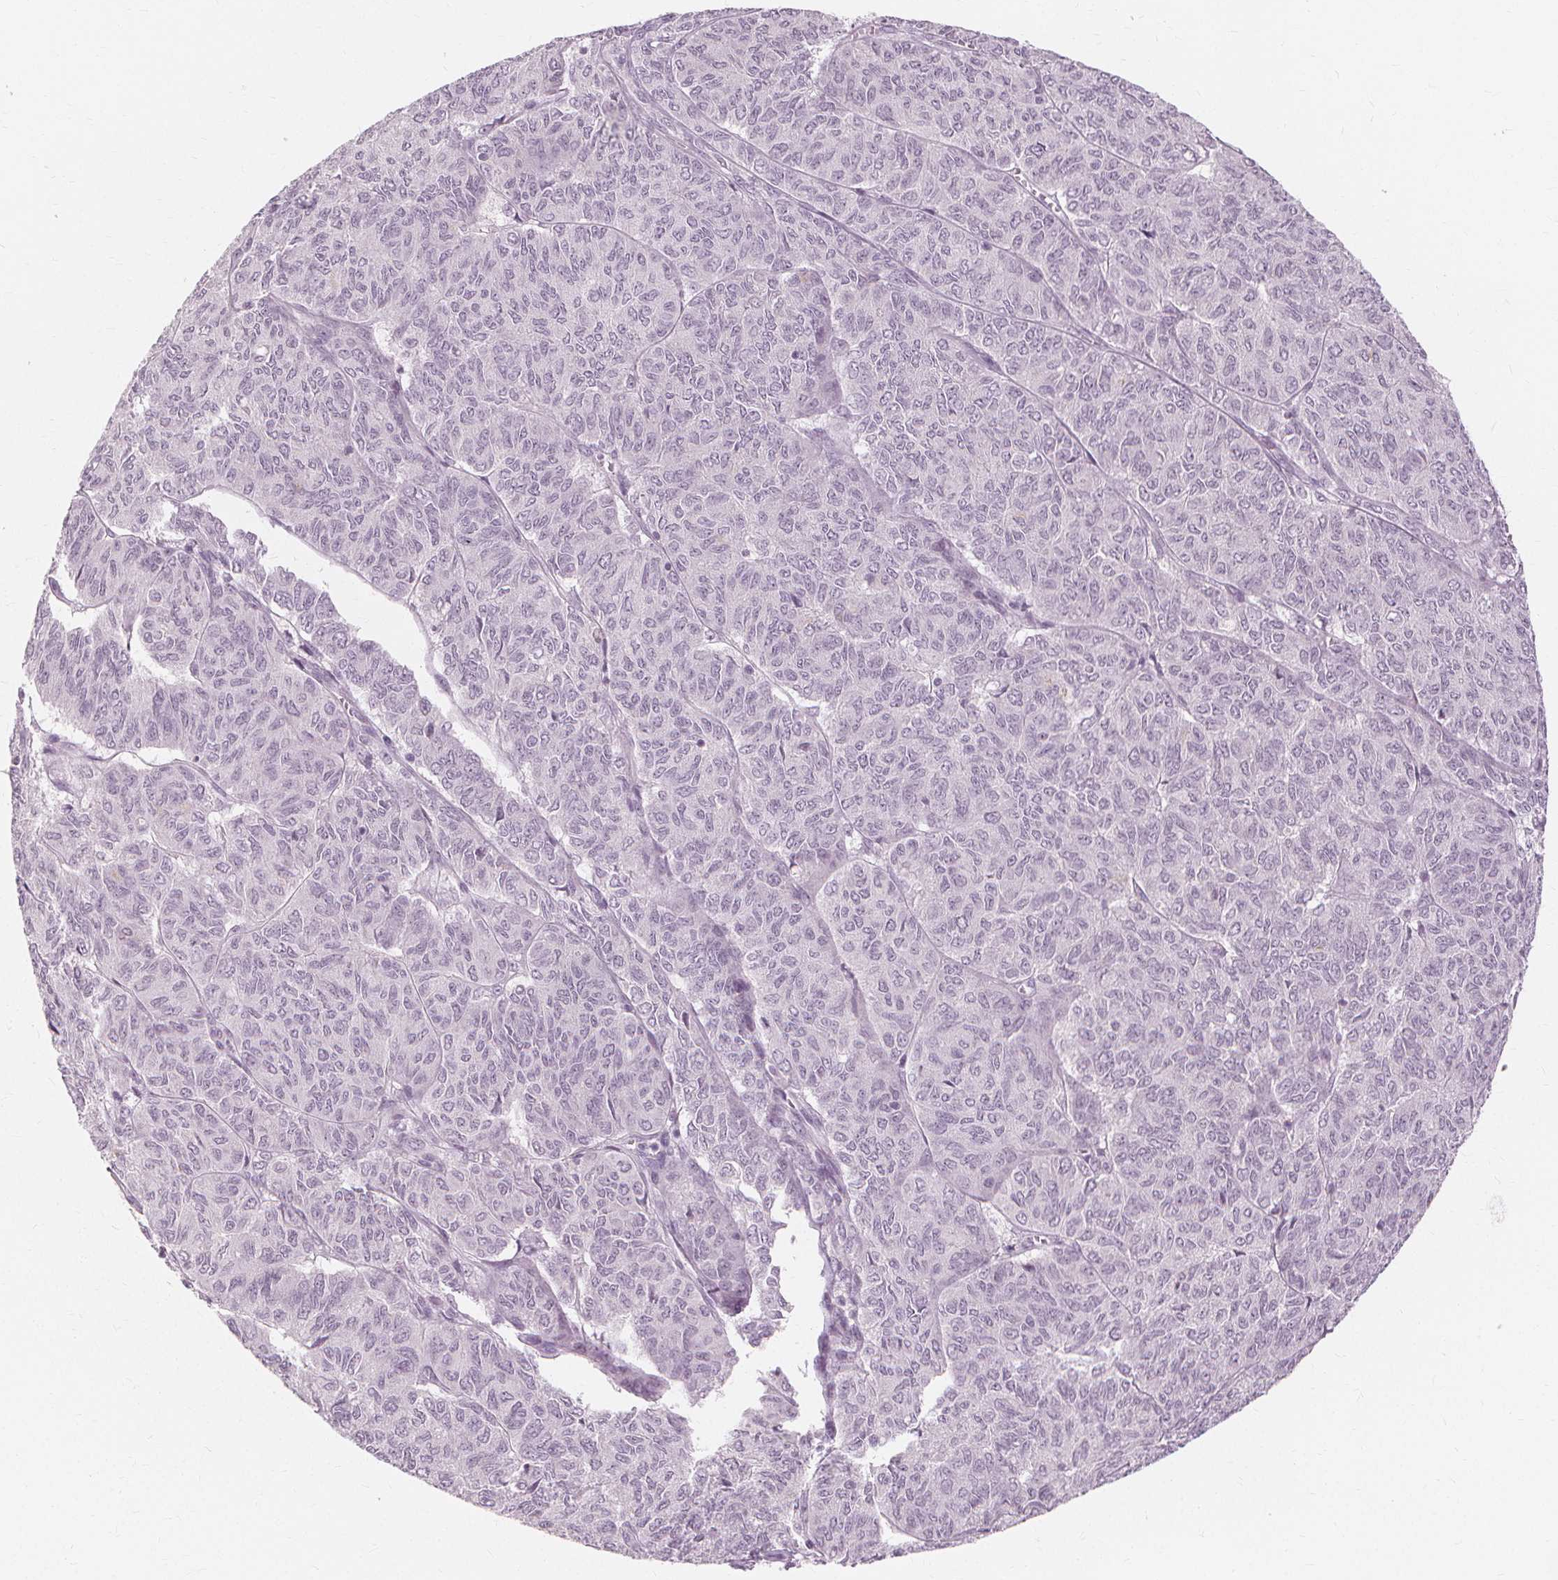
{"staining": {"intensity": "negative", "quantity": "none", "location": "none"}, "tissue": "ovarian cancer", "cell_type": "Tumor cells", "image_type": "cancer", "snomed": [{"axis": "morphology", "description": "Carcinoma, endometroid"}, {"axis": "topography", "description": "Ovary"}], "caption": "Immunohistochemistry micrograph of endometroid carcinoma (ovarian) stained for a protein (brown), which reveals no expression in tumor cells. (DAB (3,3'-diaminobenzidine) immunohistochemistry (IHC) with hematoxylin counter stain).", "gene": "MUC12", "patient": {"sex": "female", "age": 80}}